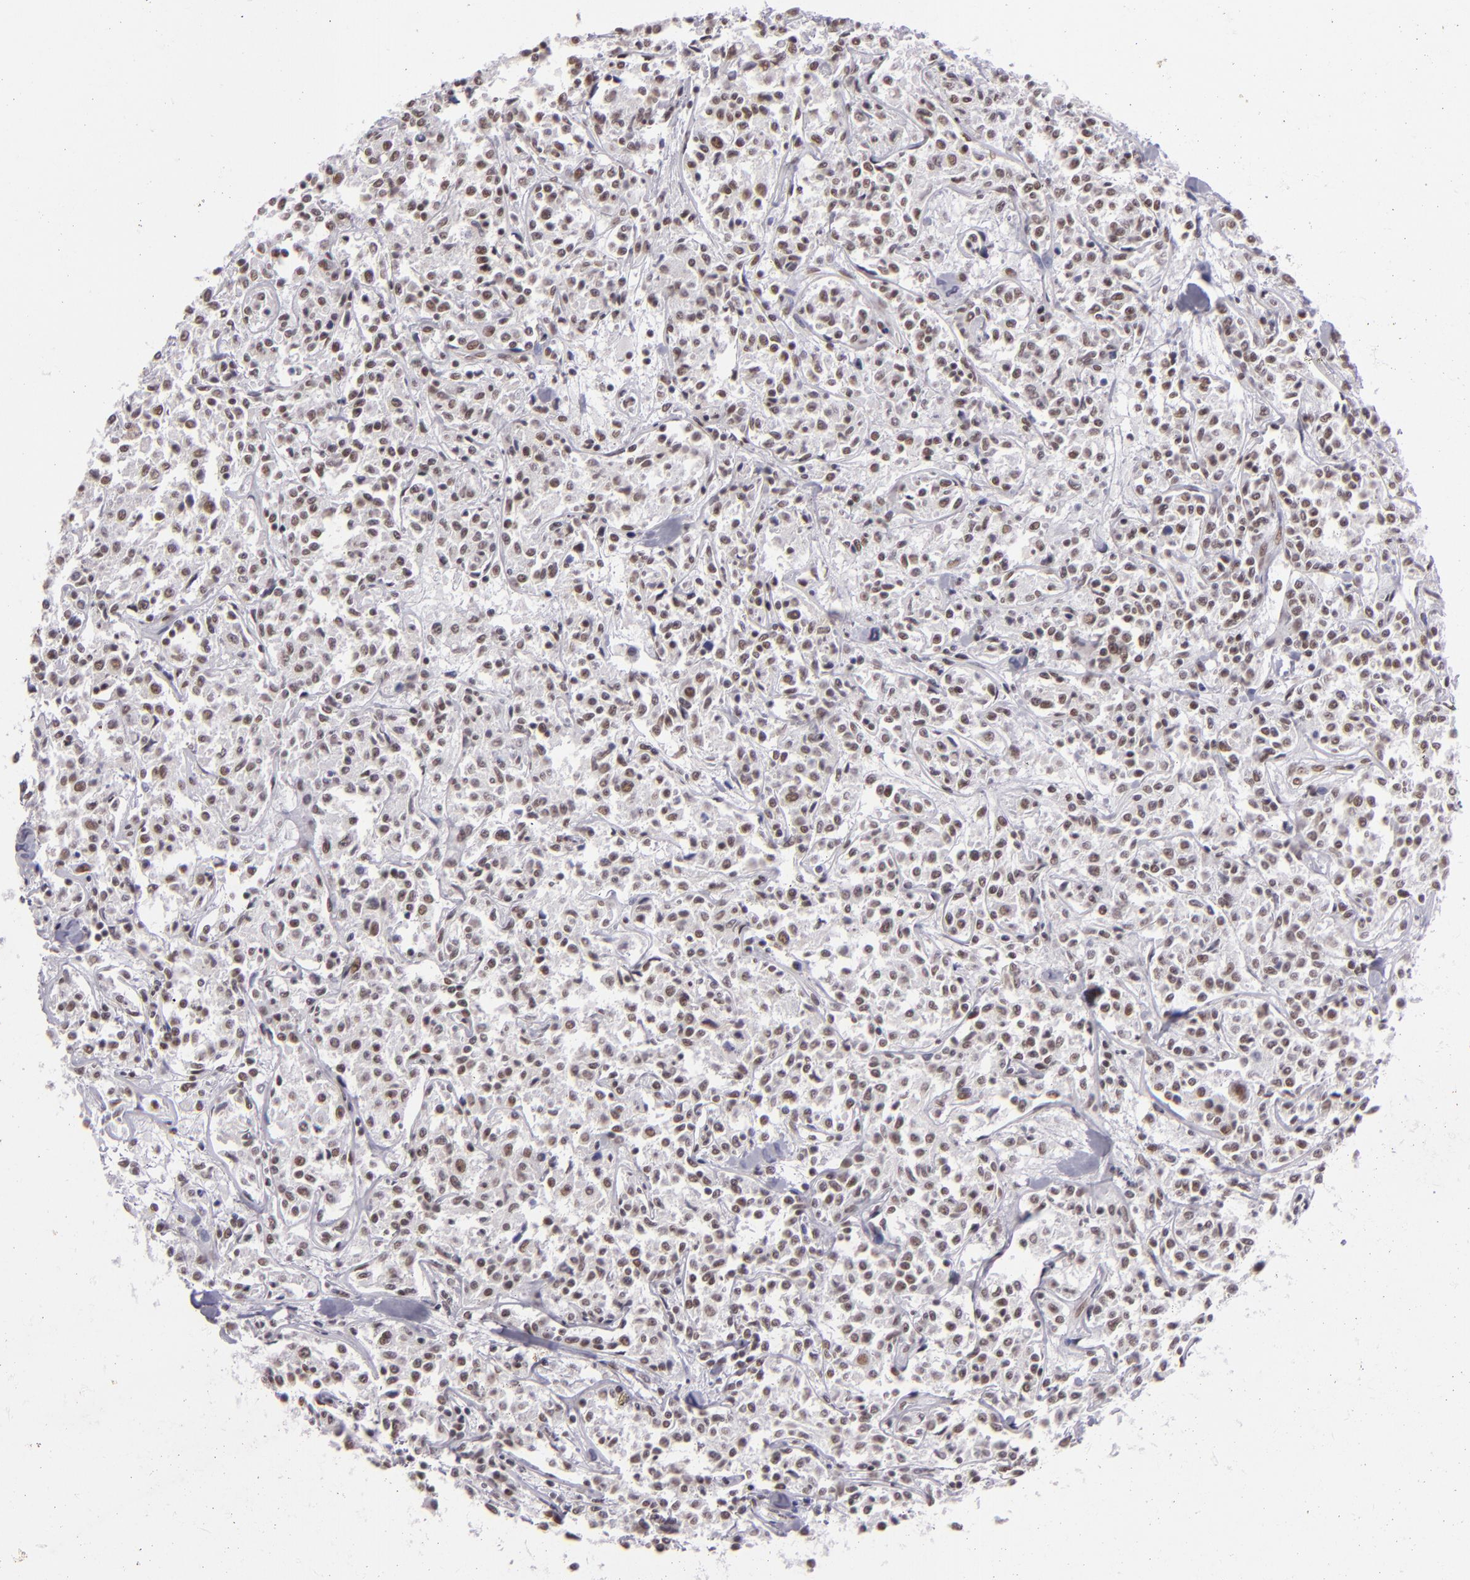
{"staining": {"intensity": "weak", "quantity": "25%-75%", "location": "nuclear"}, "tissue": "lymphoma", "cell_type": "Tumor cells", "image_type": "cancer", "snomed": [{"axis": "morphology", "description": "Malignant lymphoma, non-Hodgkin's type, Low grade"}, {"axis": "topography", "description": "Small intestine"}], "caption": "Immunohistochemistry (DAB (3,3'-diaminobenzidine)) staining of human lymphoma reveals weak nuclear protein positivity in approximately 25%-75% of tumor cells.", "gene": "BRD8", "patient": {"sex": "female", "age": 59}}